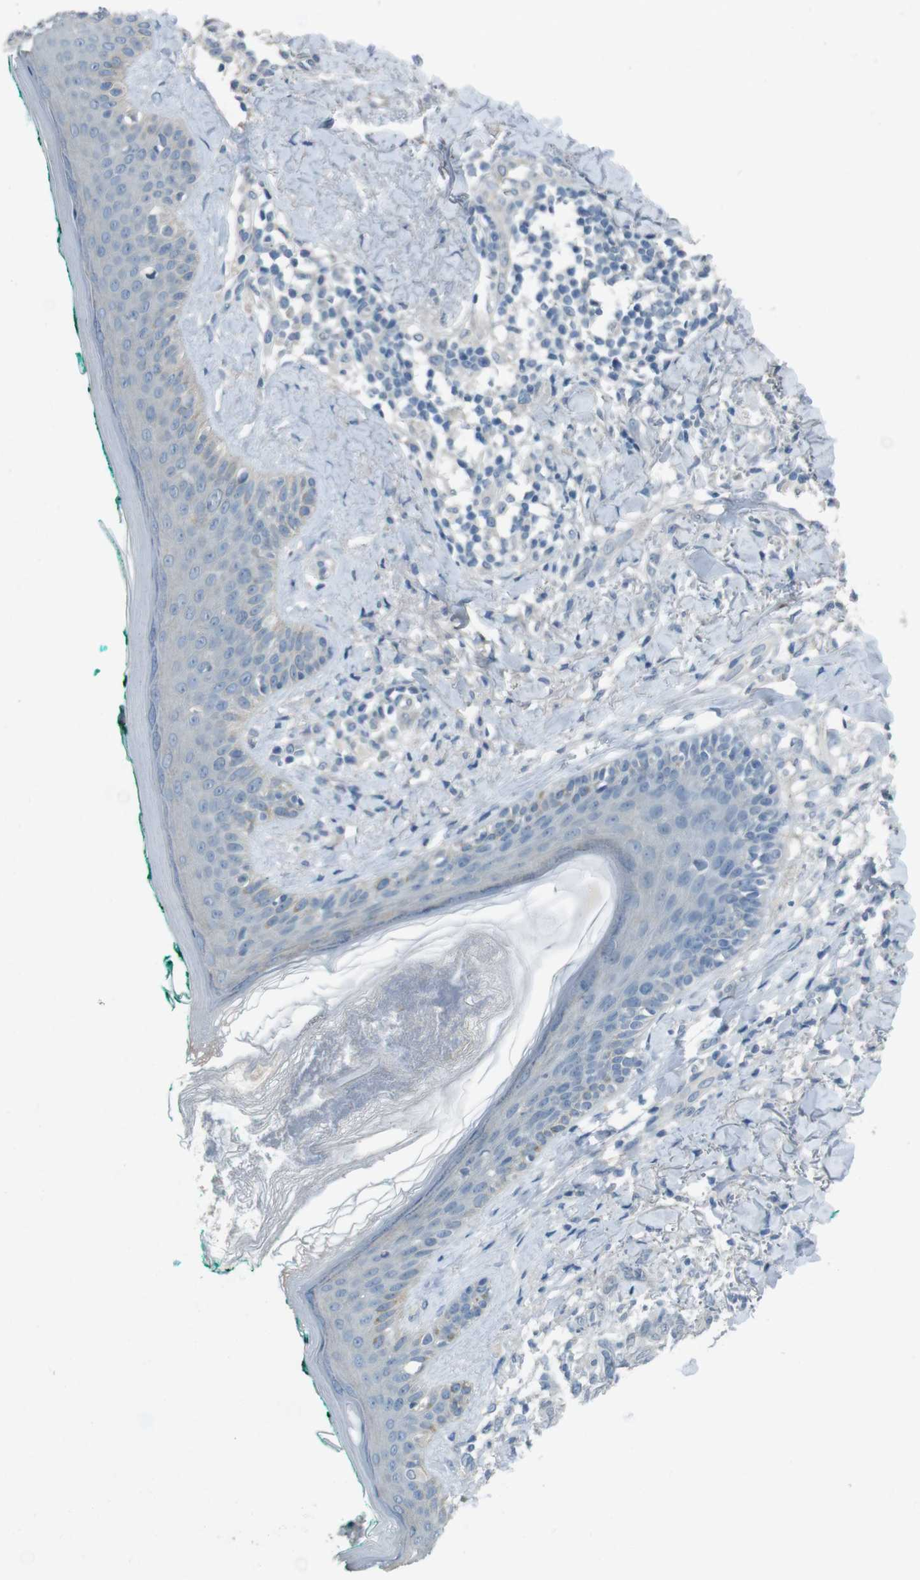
{"staining": {"intensity": "negative", "quantity": "none", "location": "none"}, "tissue": "skin cancer", "cell_type": "Tumor cells", "image_type": "cancer", "snomed": [{"axis": "morphology", "description": "Basal cell carcinoma"}, {"axis": "topography", "description": "Skin"}], "caption": "The histopathology image shows no staining of tumor cells in basal cell carcinoma (skin). (DAB (3,3'-diaminobenzidine) immunohistochemistry (IHC) with hematoxylin counter stain).", "gene": "ENTPD7", "patient": {"sex": "male", "age": 43}}